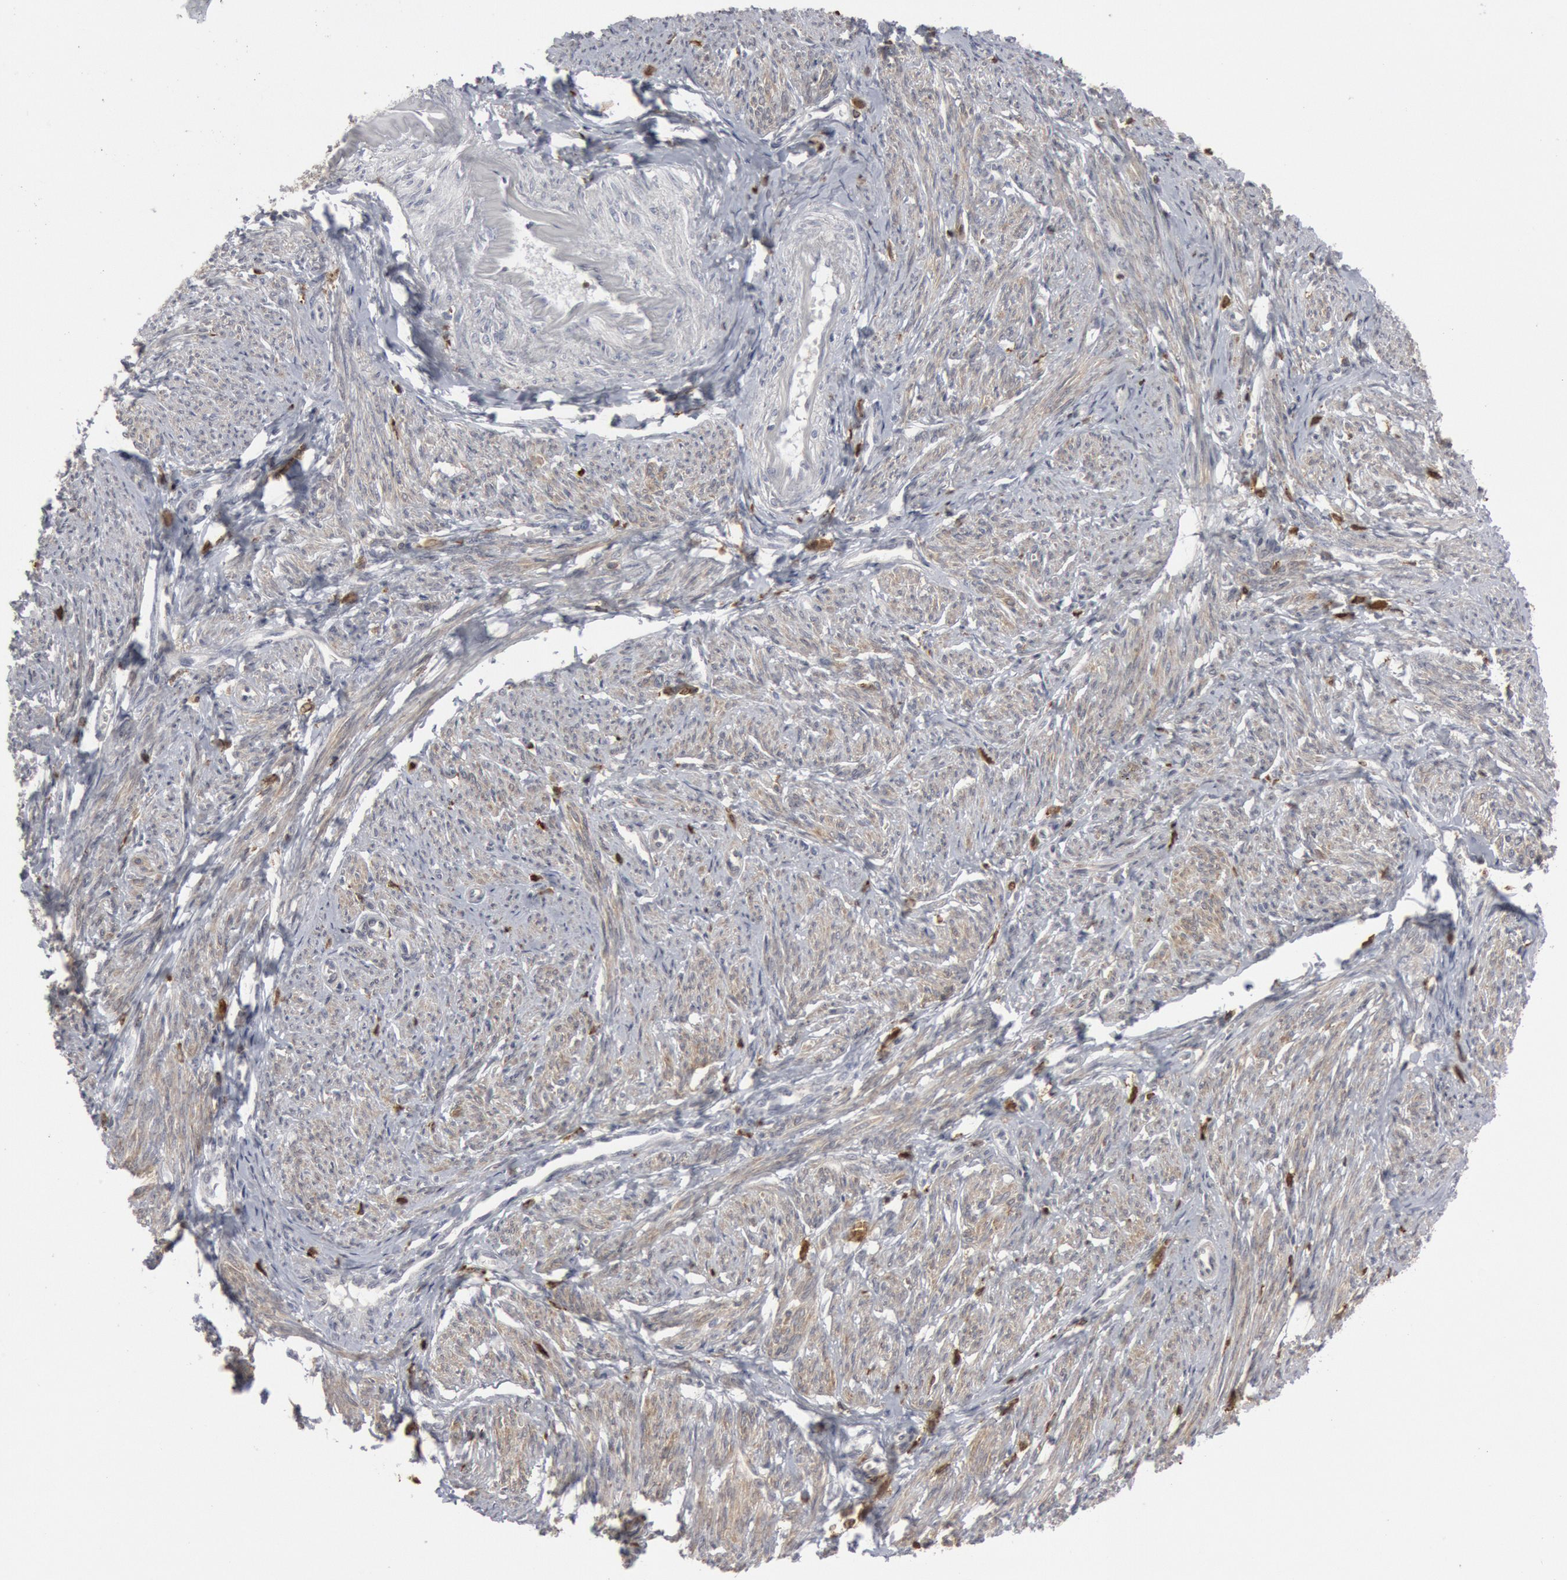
{"staining": {"intensity": "weak", "quantity": "25%-75%", "location": "cytoplasmic/membranous"}, "tissue": "smooth muscle", "cell_type": "Smooth muscle cells", "image_type": "normal", "snomed": [{"axis": "morphology", "description": "Normal tissue, NOS"}, {"axis": "topography", "description": "Smooth muscle"}, {"axis": "topography", "description": "Cervix"}], "caption": "Smooth muscle cells reveal low levels of weak cytoplasmic/membranous staining in approximately 25%-75% of cells in normal human smooth muscle. The protein of interest is stained brown, and the nuclei are stained in blue (DAB (3,3'-diaminobenzidine) IHC with brightfield microscopy, high magnification).", "gene": "PTPN6", "patient": {"sex": "female", "age": 70}}